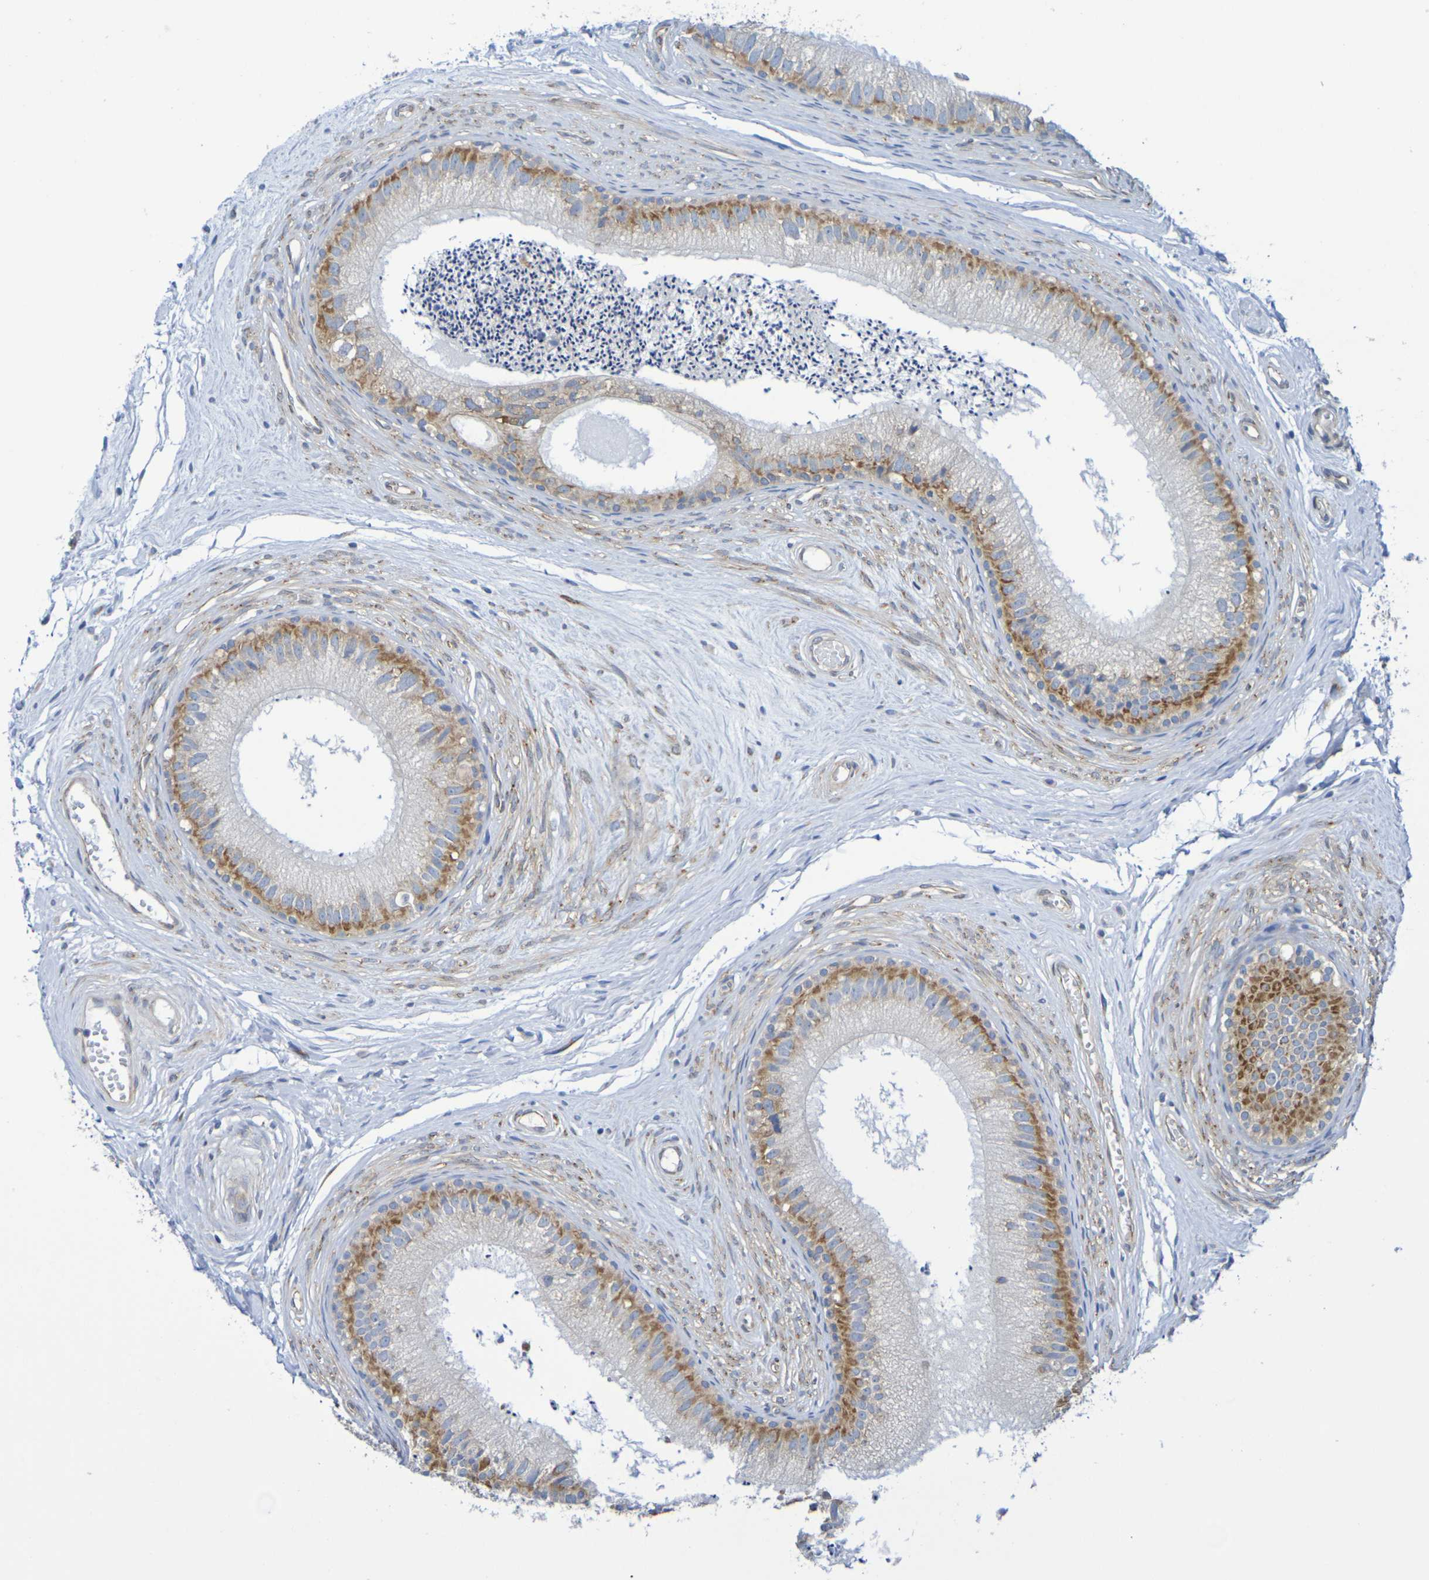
{"staining": {"intensity": "moderate", "quantity": "25%-75%", "location": "cytoplasmic/membranous"}, "tissue": "epididymis", "cell_type": "Glandular cells", "image_type": "normal", "snomed": [{"axis": "morphology", "description": "Normal tissue, NOS"}, {"axis": "topography", "description": "Epididymis"}], "caption": "About 25%-75% of glandular cells in unremarkable epididymis exhibit moderate cytoplasmic/membranous protein expression as visualized by brown immunohistochemical staining.", "gene": "TMCC3", "patient": {"sex": "male", "age": 56}}